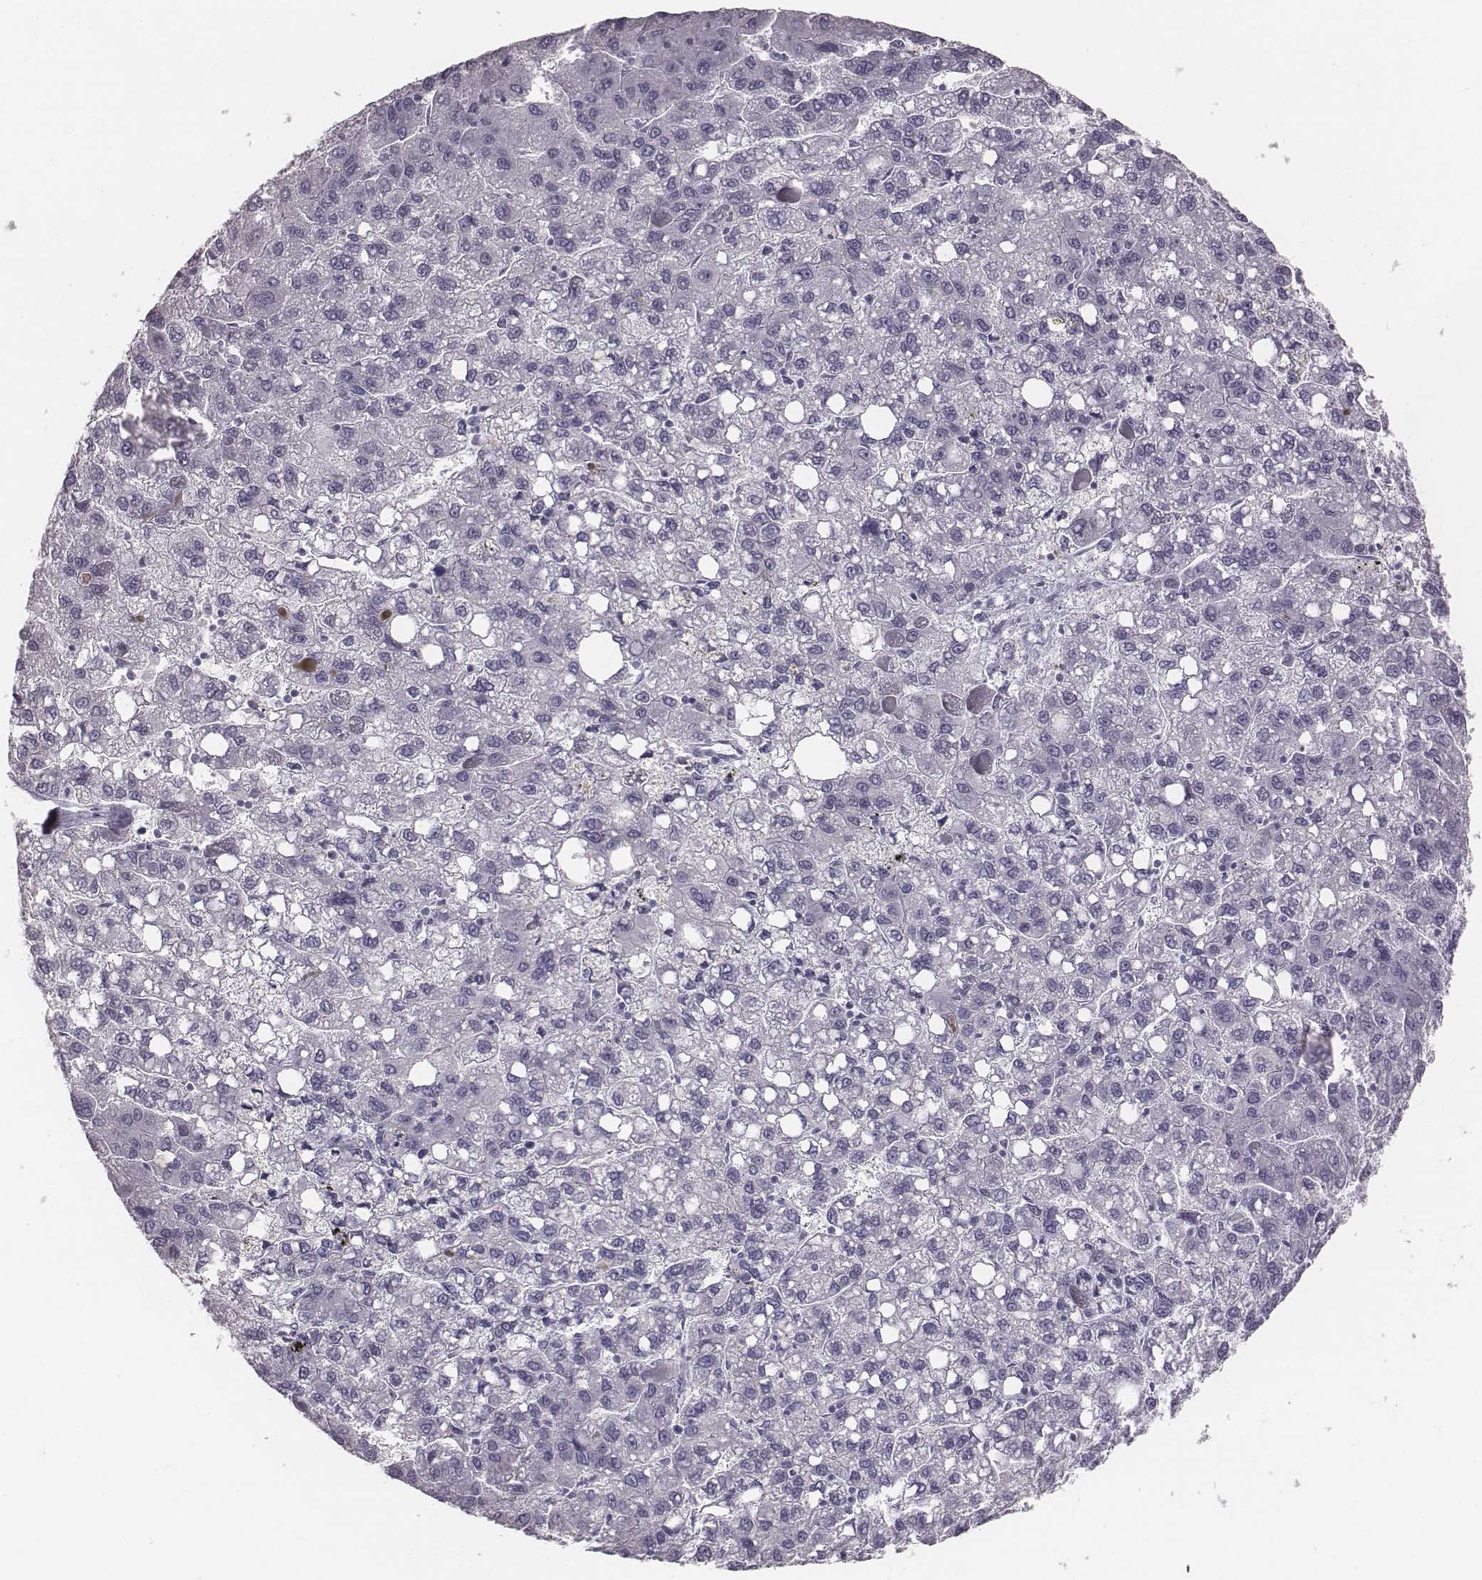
{"staining": {"intensity": "negative", "quantity": "none", "location": "none"}, "tissue": "liver cancer", "cell_type": "Tumor cells", "image_type": "cancer", "snomed": [{"axis": "morphology", "description": "Carcinoma, Hepatocellular, NOS"}, {"axis": "topography", "description": "Liver"}], "caption": "There is no significant expression in tumor cells of liver cancer (hepatocellular carcinoma). (Brightfield microscopy of DAB (3,3'-diaminobenzidine) IHC at high magnification).", "gene": "C6orf58", "patient": {"sex": "female", "age": 82}}